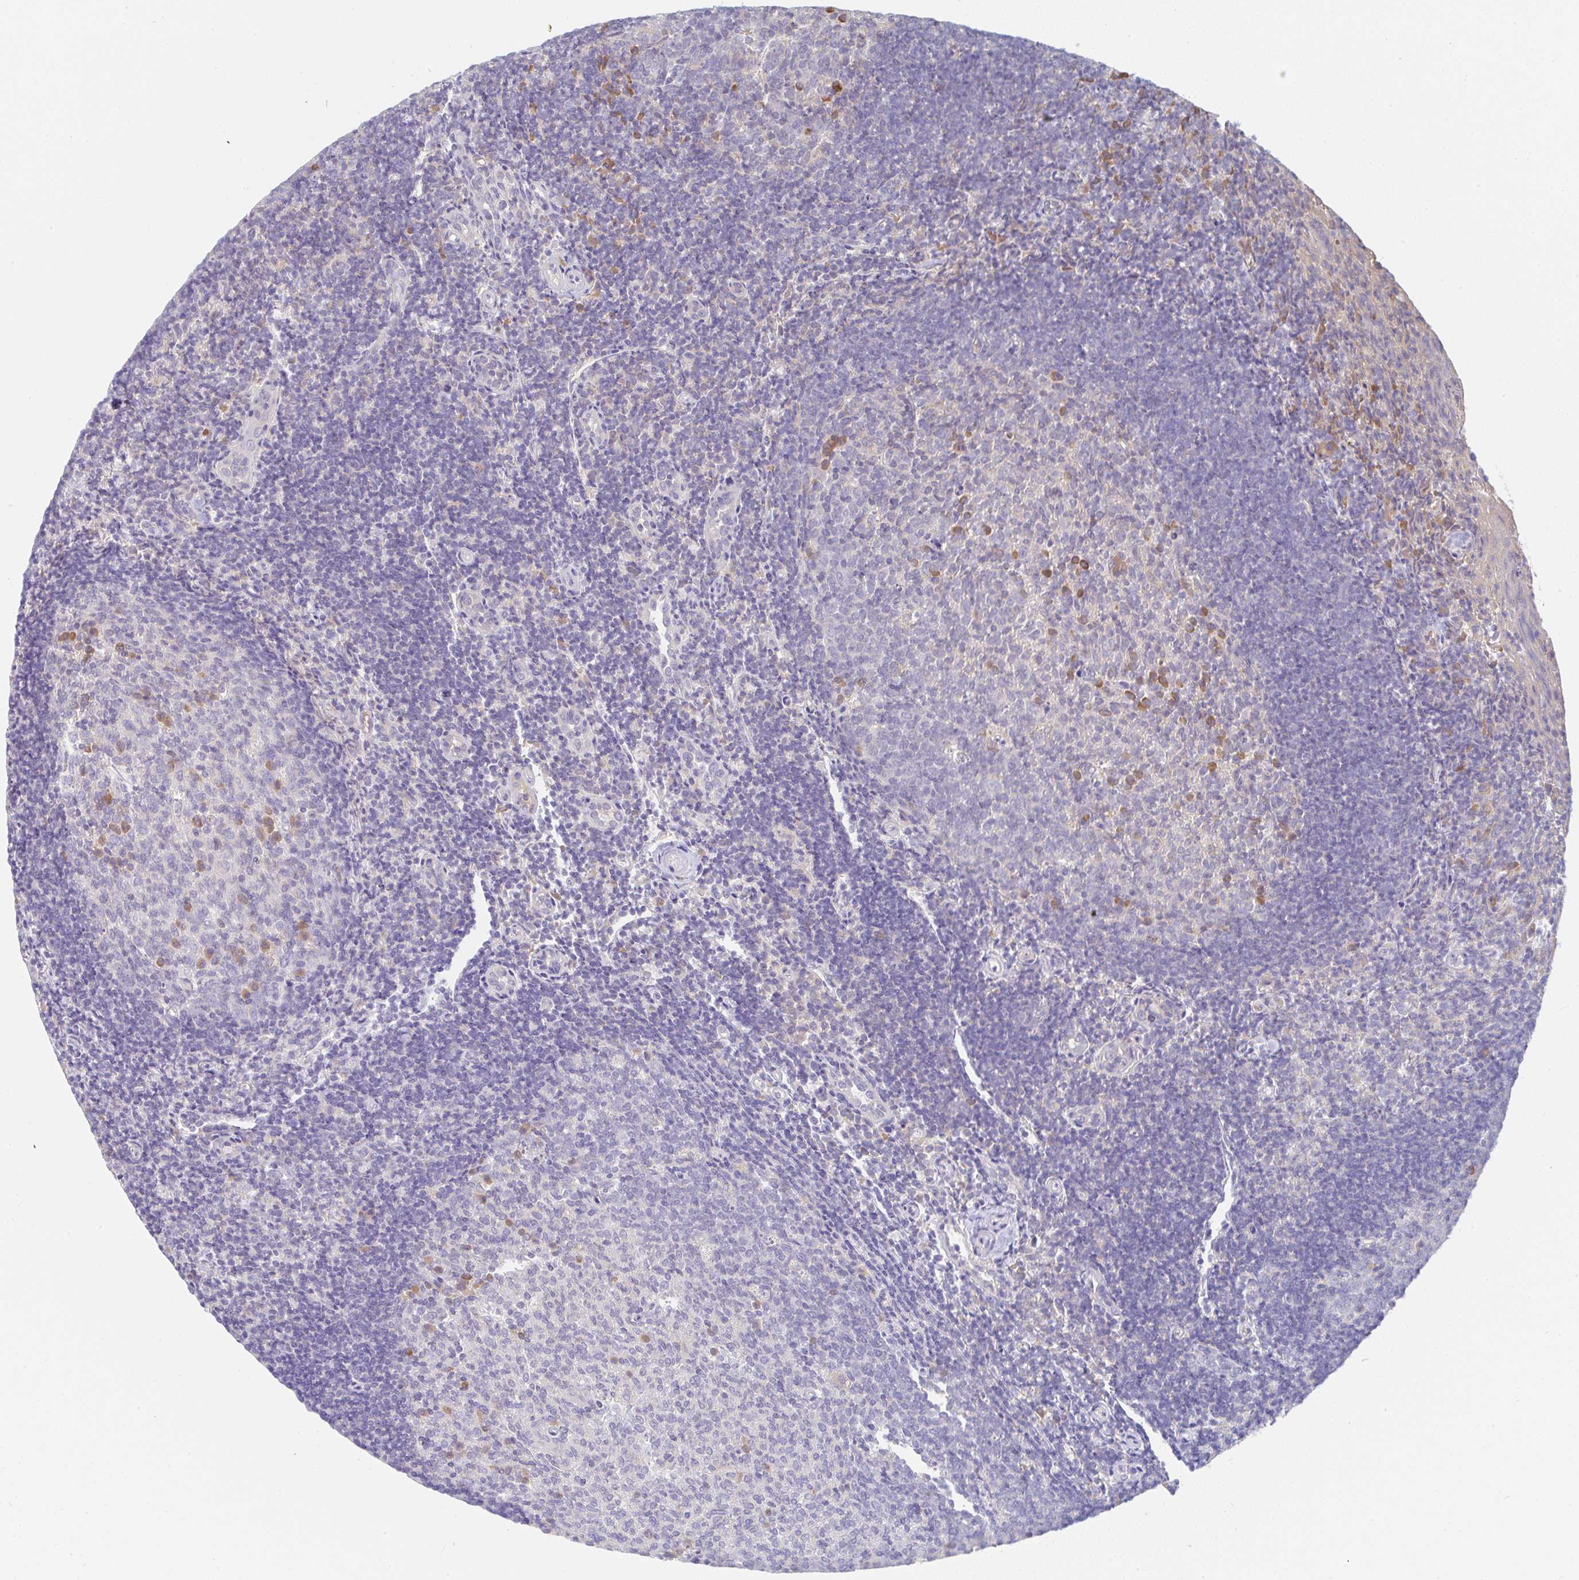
{"staining": {"intensity": "strong", "quantity": "<25%", "location": "cytoplasmic/membranous"}, "tissue": "tonsil", "cell_type": "Germinal center cells", "image_type": "normal", "snomed": [{"axis": "morphology", "description": "Normal tissue, NOS"}, {"axis": "topography", "description": "Tonsil"}], "caption": "Protein staining of benign tonsil exhibits strong cytoplasmic/membranous positivity in about <25% of germinal center cells. (Brightfield microscopy of DAB IHC at high magnification).", "gene": "DERL2", "patient": {"sex": "female", "age": 10}}